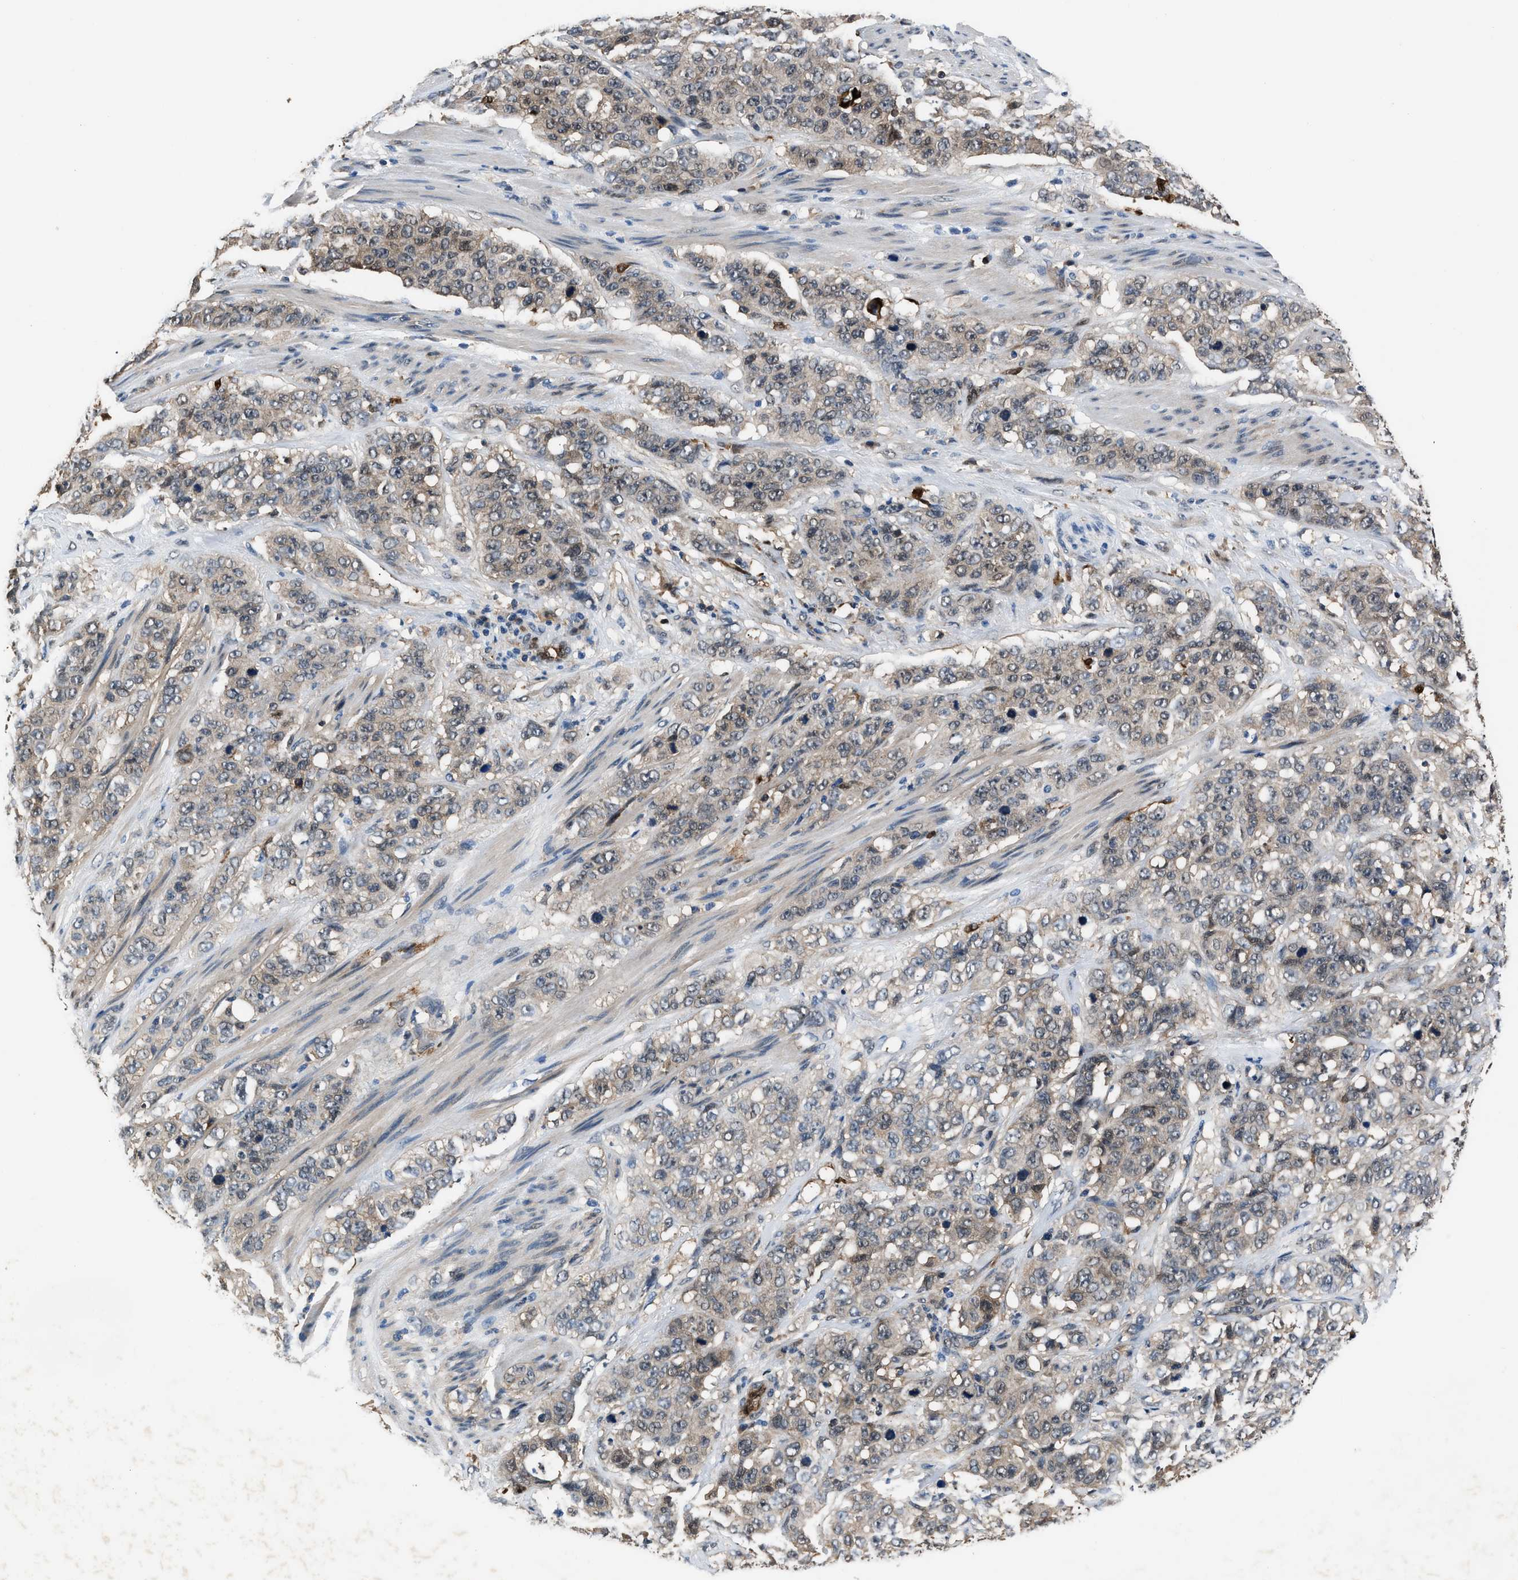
{"staining": {"intensity": "weak", "quantity": "25%-75%", "location": "cytoplasmic/membranous"}, "tissue": "stomach cancer", "cell_type": "Tumor cells", "image_type": "cancer", "snomed": [{"axis": "morphology", "description": "Adenocarcinoma, NOS"}, {"axis": "topography", "description": "Stomach"}], "caption": "Immunohistochemical staining of human stomach adenocarcinoma exhibits low levels of weak cytoplasmic/membranous protein expression in about 25%-75% of tumor cells.", "gene": "PPA1", "patient": {"sex": "male", "age": 48}}